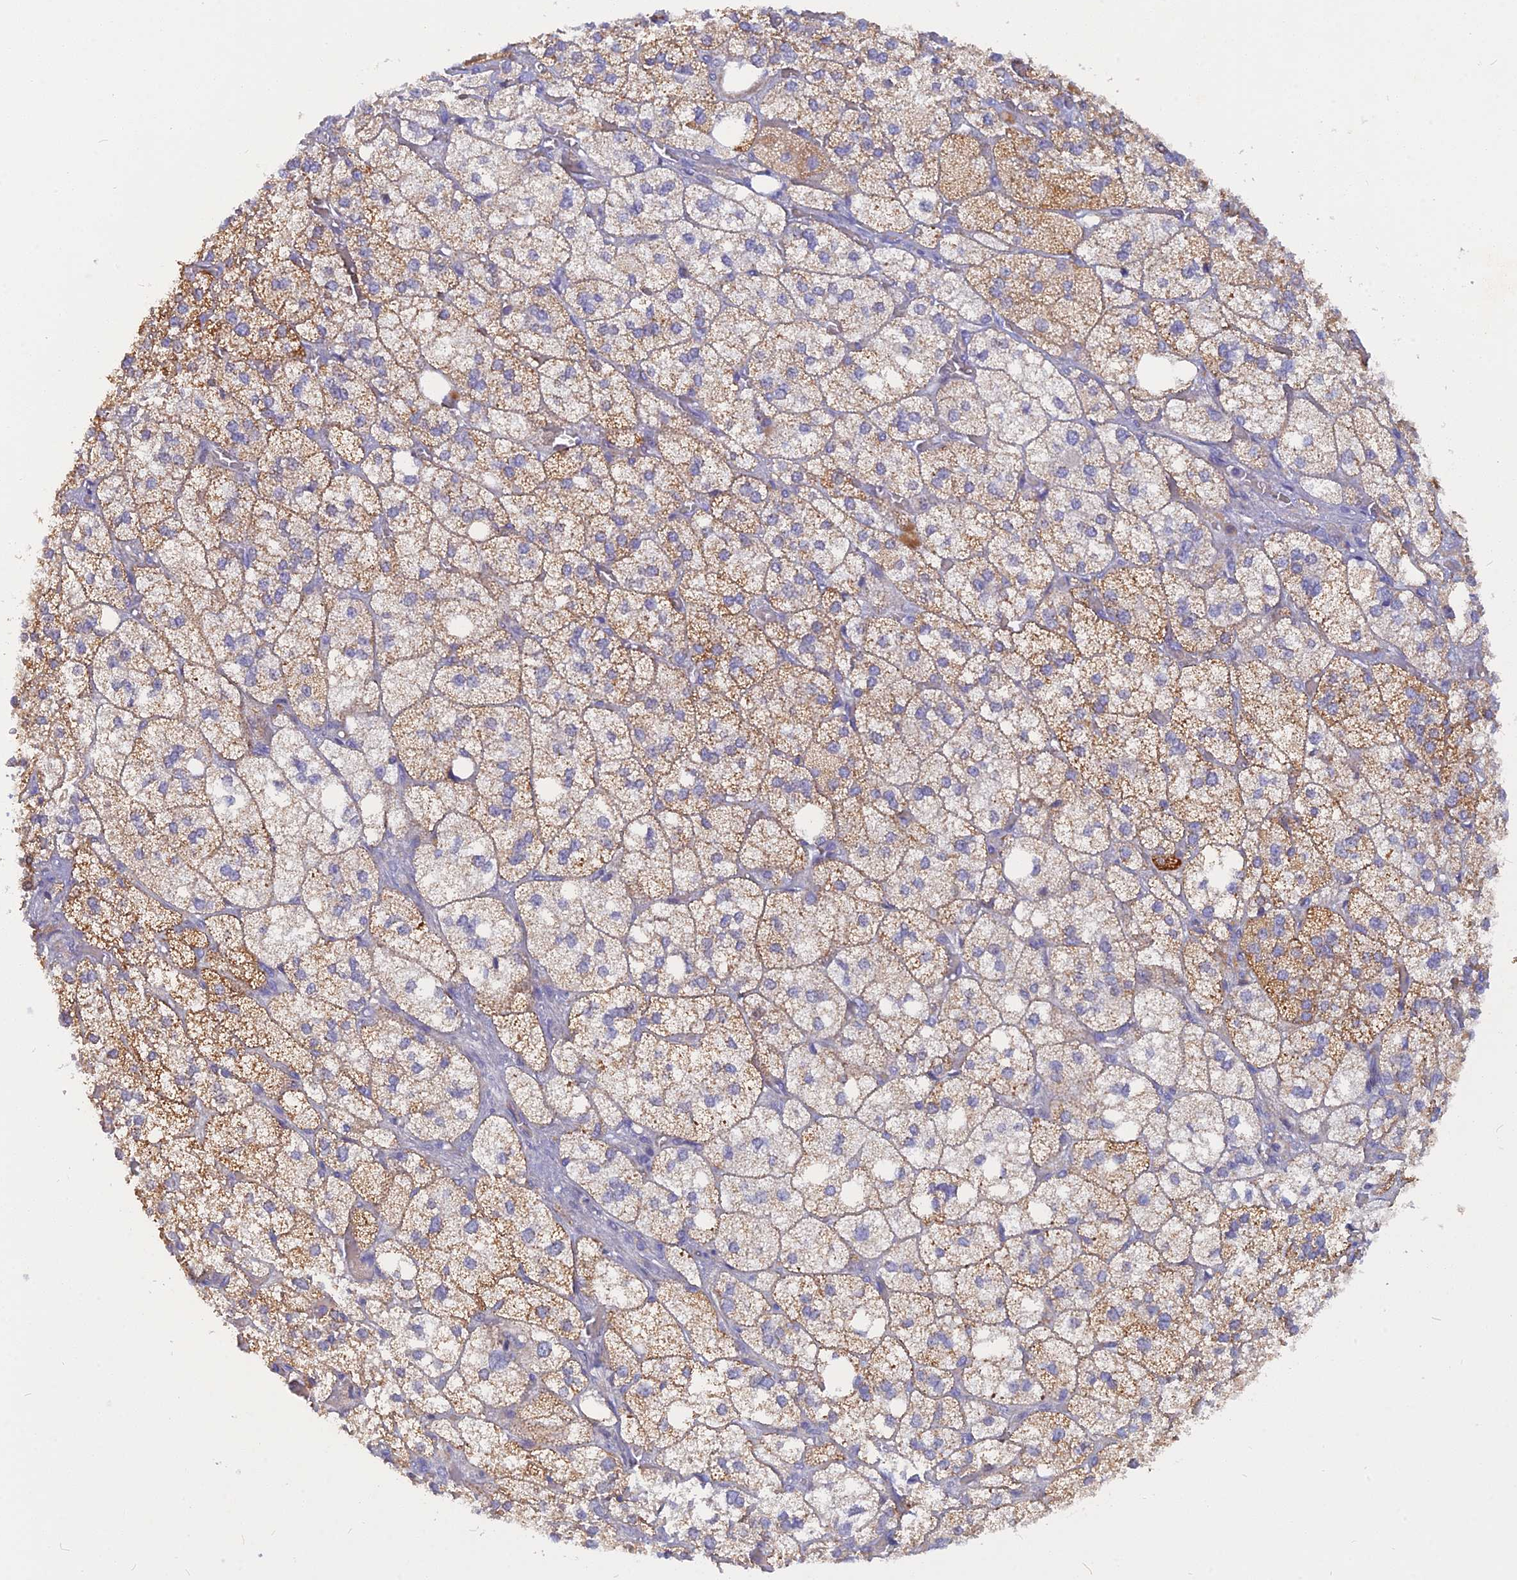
{"staining": {"intensity": "strong", "quantity": "25%-75%", "location": "cytoplasmic/membranous"}, "tissue": "adrenal gland", "cell_type": "Glandular cells", "image_type": "normal", "snomed": [{"axis": "morphology", "description": "Normal tissue, NOS"}, {"axis": "topography", "description": "Adrenal gland"}], "caption": "Protein staining of unremarkable adrenal gland displays strong cytoplasmic/membranous staining in approximately 25%-75% of glandular cells. (DAB (3,3'-diaminobenzidine) = brown stain, brightfield microscopy at high magnification).", "gene": "CACNA1B", "patient": {"sex": "male", "age": 61}}